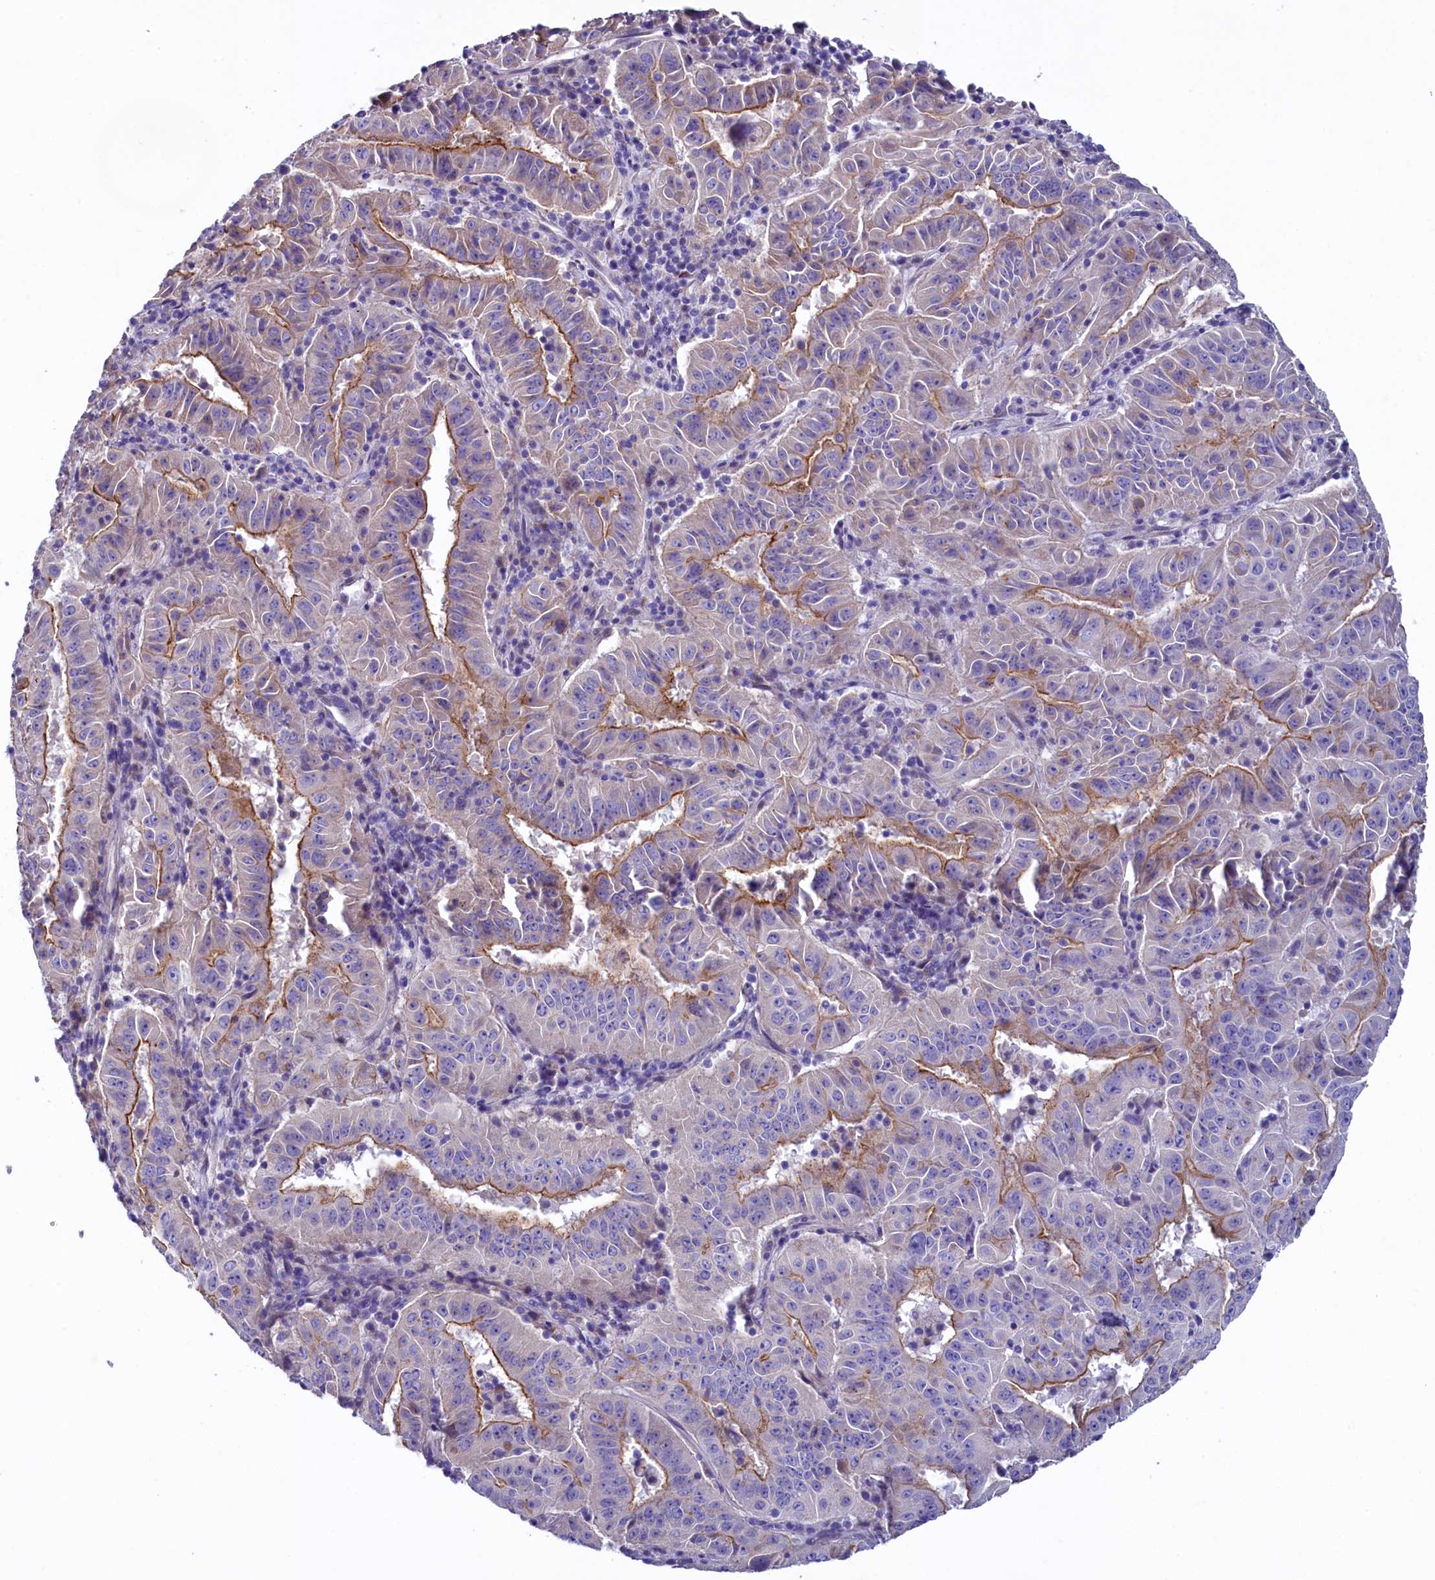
{"staining": {"intensity": "moderate", "quantity": "25%-75%", "location": "cytoplasmic/membranous"}, "tissue": "pancreatic cancer", "cell_type": "Tumor cells", "image_type": "cancer", "snomed": [{"axis": "morphology", "description": "Adenocarcinoma, NOS"}, {"axis": "topography", "description": "Pancreas"}], "caption": "Pancreatic cancer (adenocarcinoma) stained for a protein displays moderate cytoplasmic/membranous positivity in tumor cells.", "gene": "KRBOX5", "patient": {"sex": "male", "age": 63}}